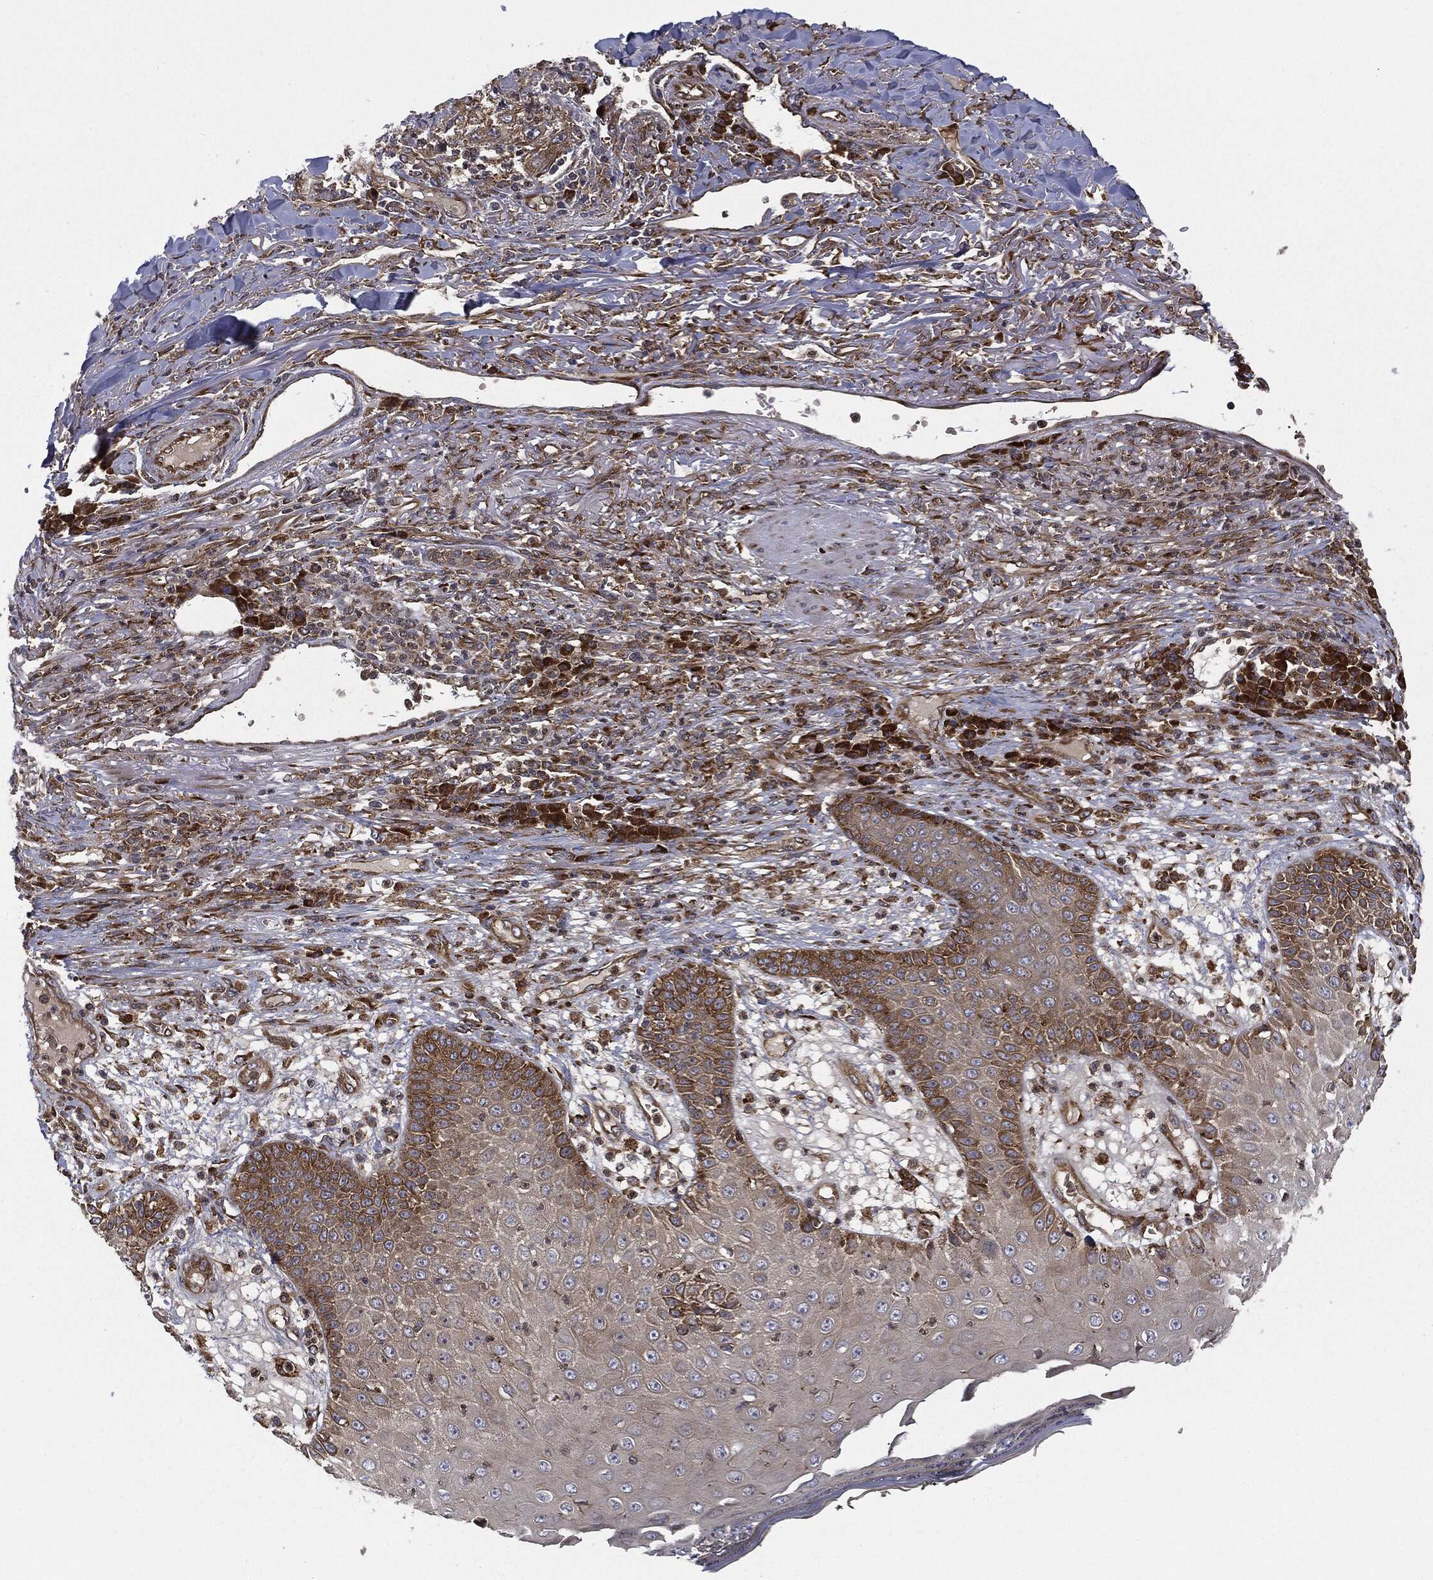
{"staining": {"intensity": "moderate", "quantity": ">75%", "location": "cytoplasmic/membranous"}, "tissue": "skin cancer", "cell_type": "Tumor cells", "image_type": "cancer", "snomed": [{"axis": "morphology", "description": "Squamous cell carcinoma, NOS"}, {"axis": "topography", "description": "Skin"}], "caption": "Moderate cytoplasmic/membranous positivity is seen in approximately >75% of tumor cells in skin squamous cell carcinoma.", "gene": "EIF2AK2", "patient": {"sex": "male", "age": 82}}